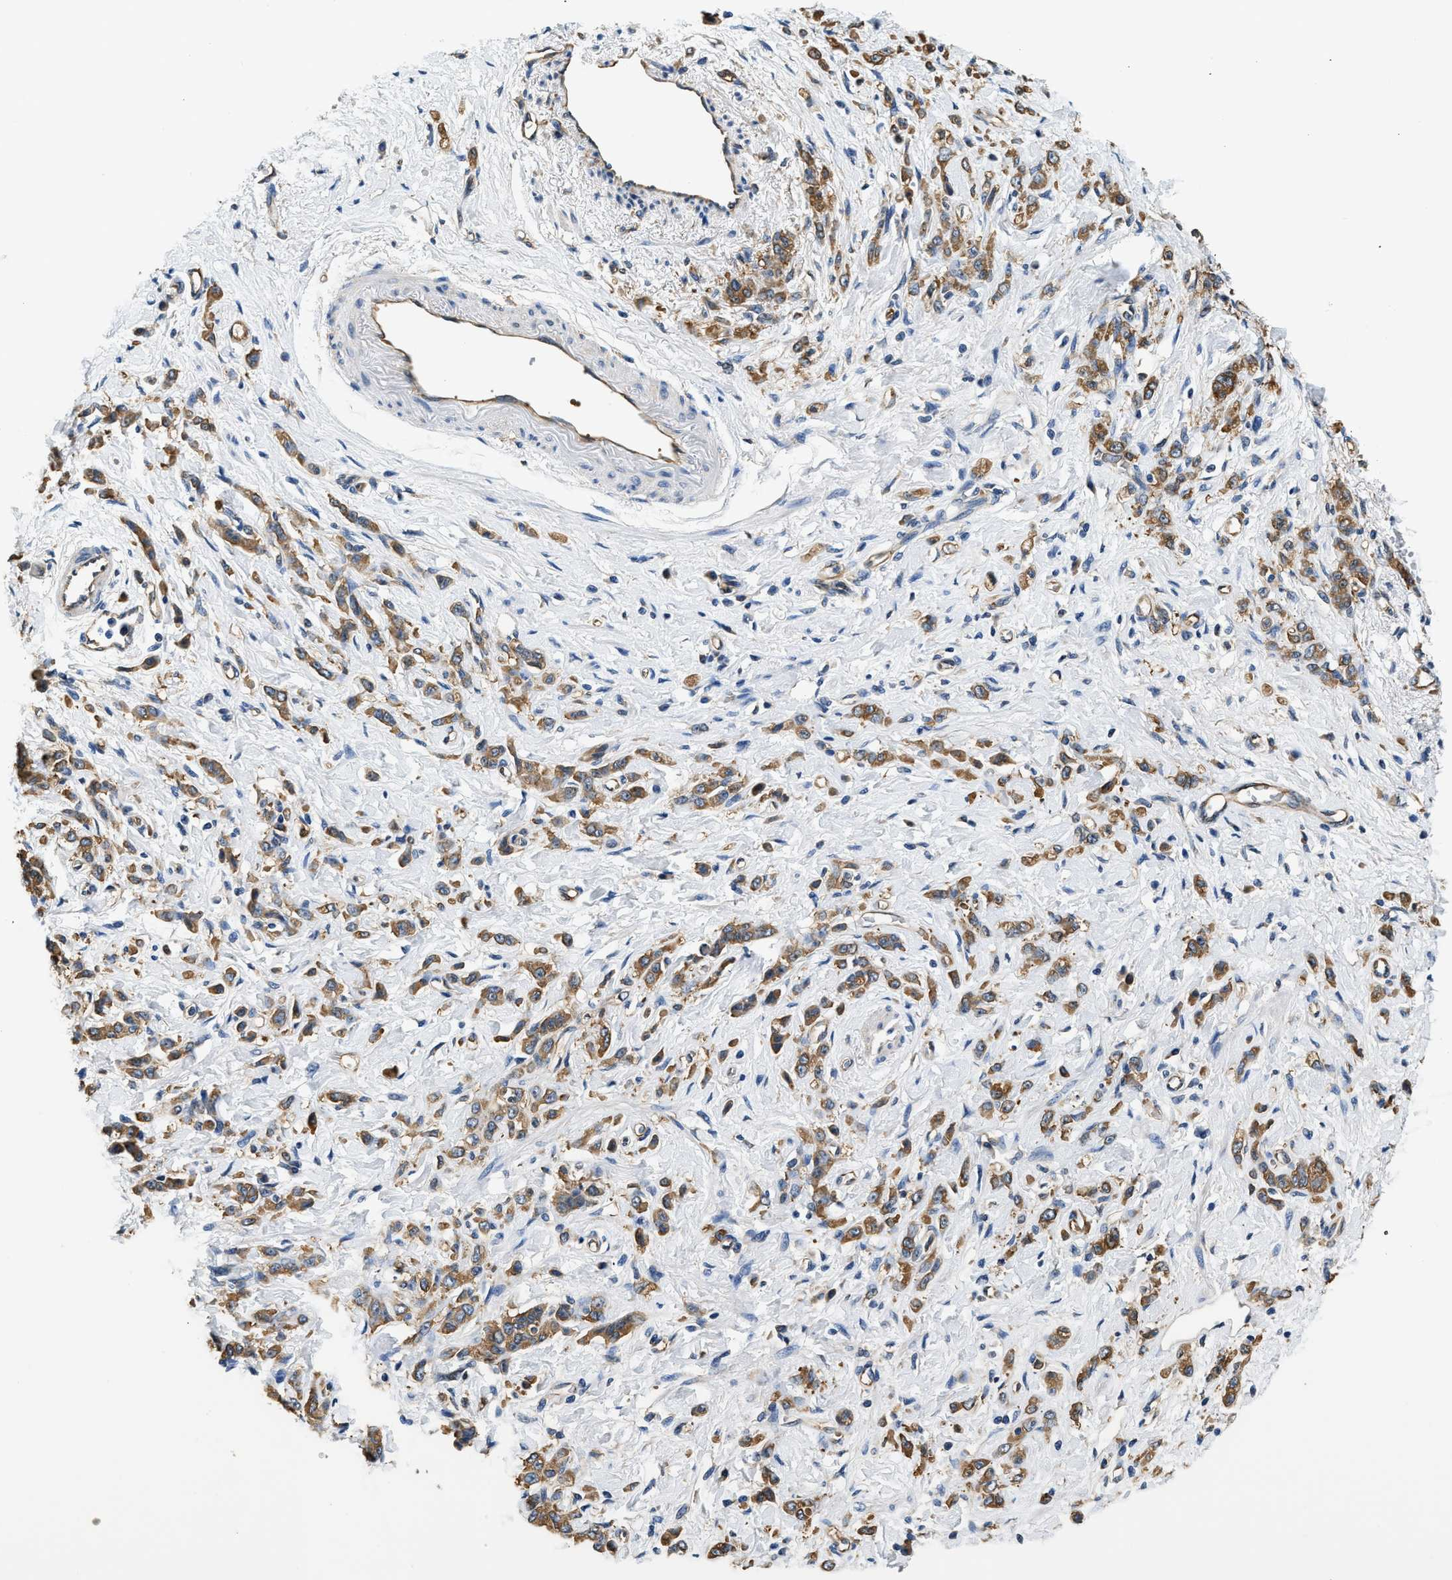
{"staining": {"intensity": "moderate", "quantity": ">75%", "location": "cytoplasmic/membranous"}, "tissue": "stomach cancer", "cell_type": "Tumor cells", "image_type": "cancer", "snomed": [{"axis": "morphology", "description": "Normal tissue, NOS"}, {"axis": "morphology", "description": "Adenocarcinoma, NOS"}, {"axis": "topography", "description": "Stomach"}], "caption": "The histopathology image displays a brown stain indicating the presence of a protein in the cytoplasmic/membranous of tumor cells in stomach cancer.", "gene": "PPP2R1B", "patient": {"sex": "male", "age": 82}}